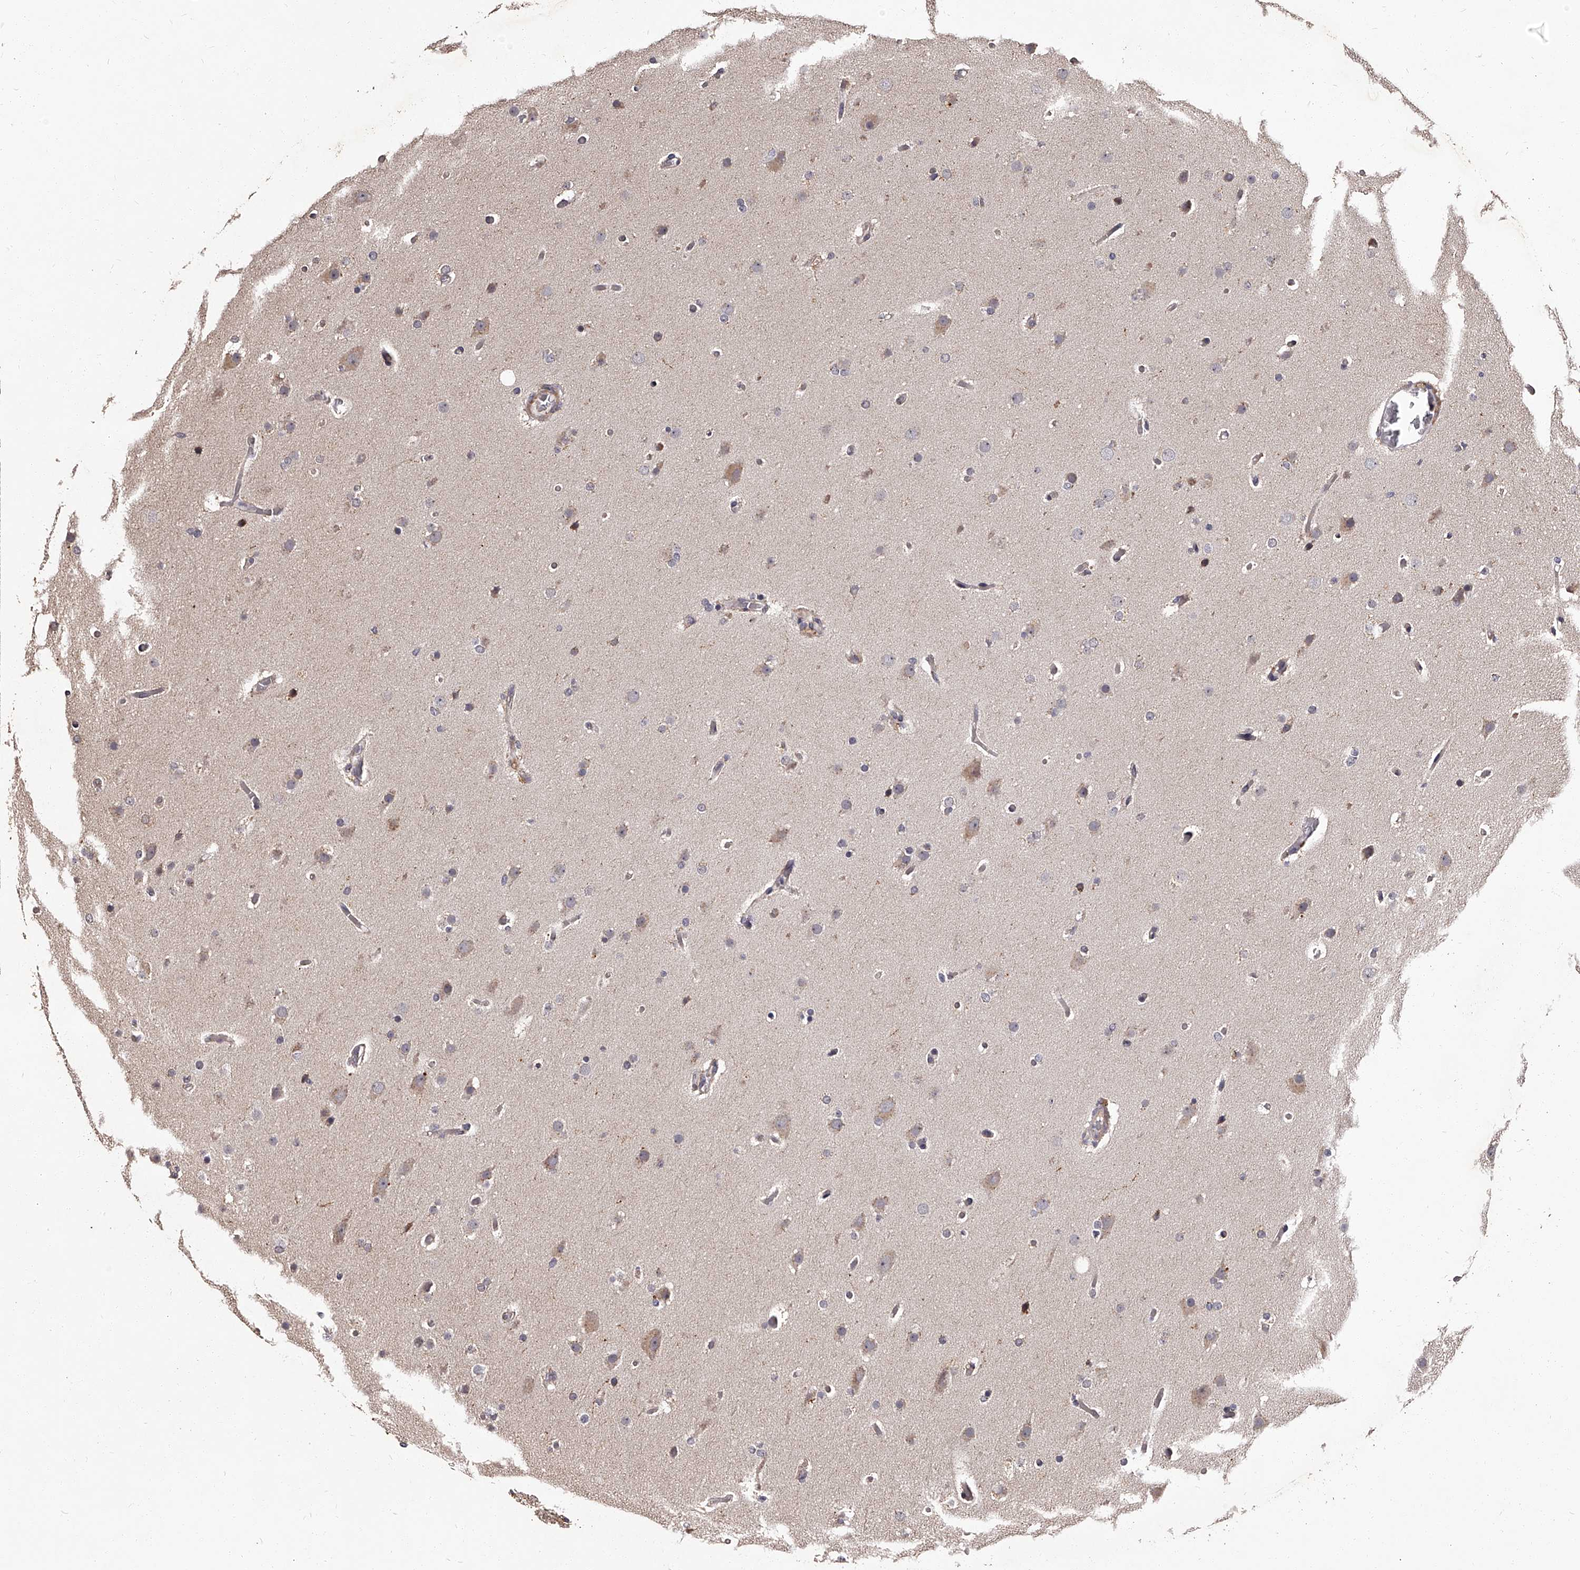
{"staining": {"intensity": "negative", "quantity": "none", "location": "none"}, "tissue": "glioma", "cell_type": "Tumor cells", "image_type": "cancer", "snomed": [{"axis": "morphology", "description": "Glioma, malignant, High grade"}, {"axis": "topography", "description": "Cerebral cortex"}], "caption": "Human glioma stained for a protein using immunohistochemistry demonstrates no positivity in tumor cells.", "gene": "RSC1A1", "patient": {"sex": "female", "age": 36}}